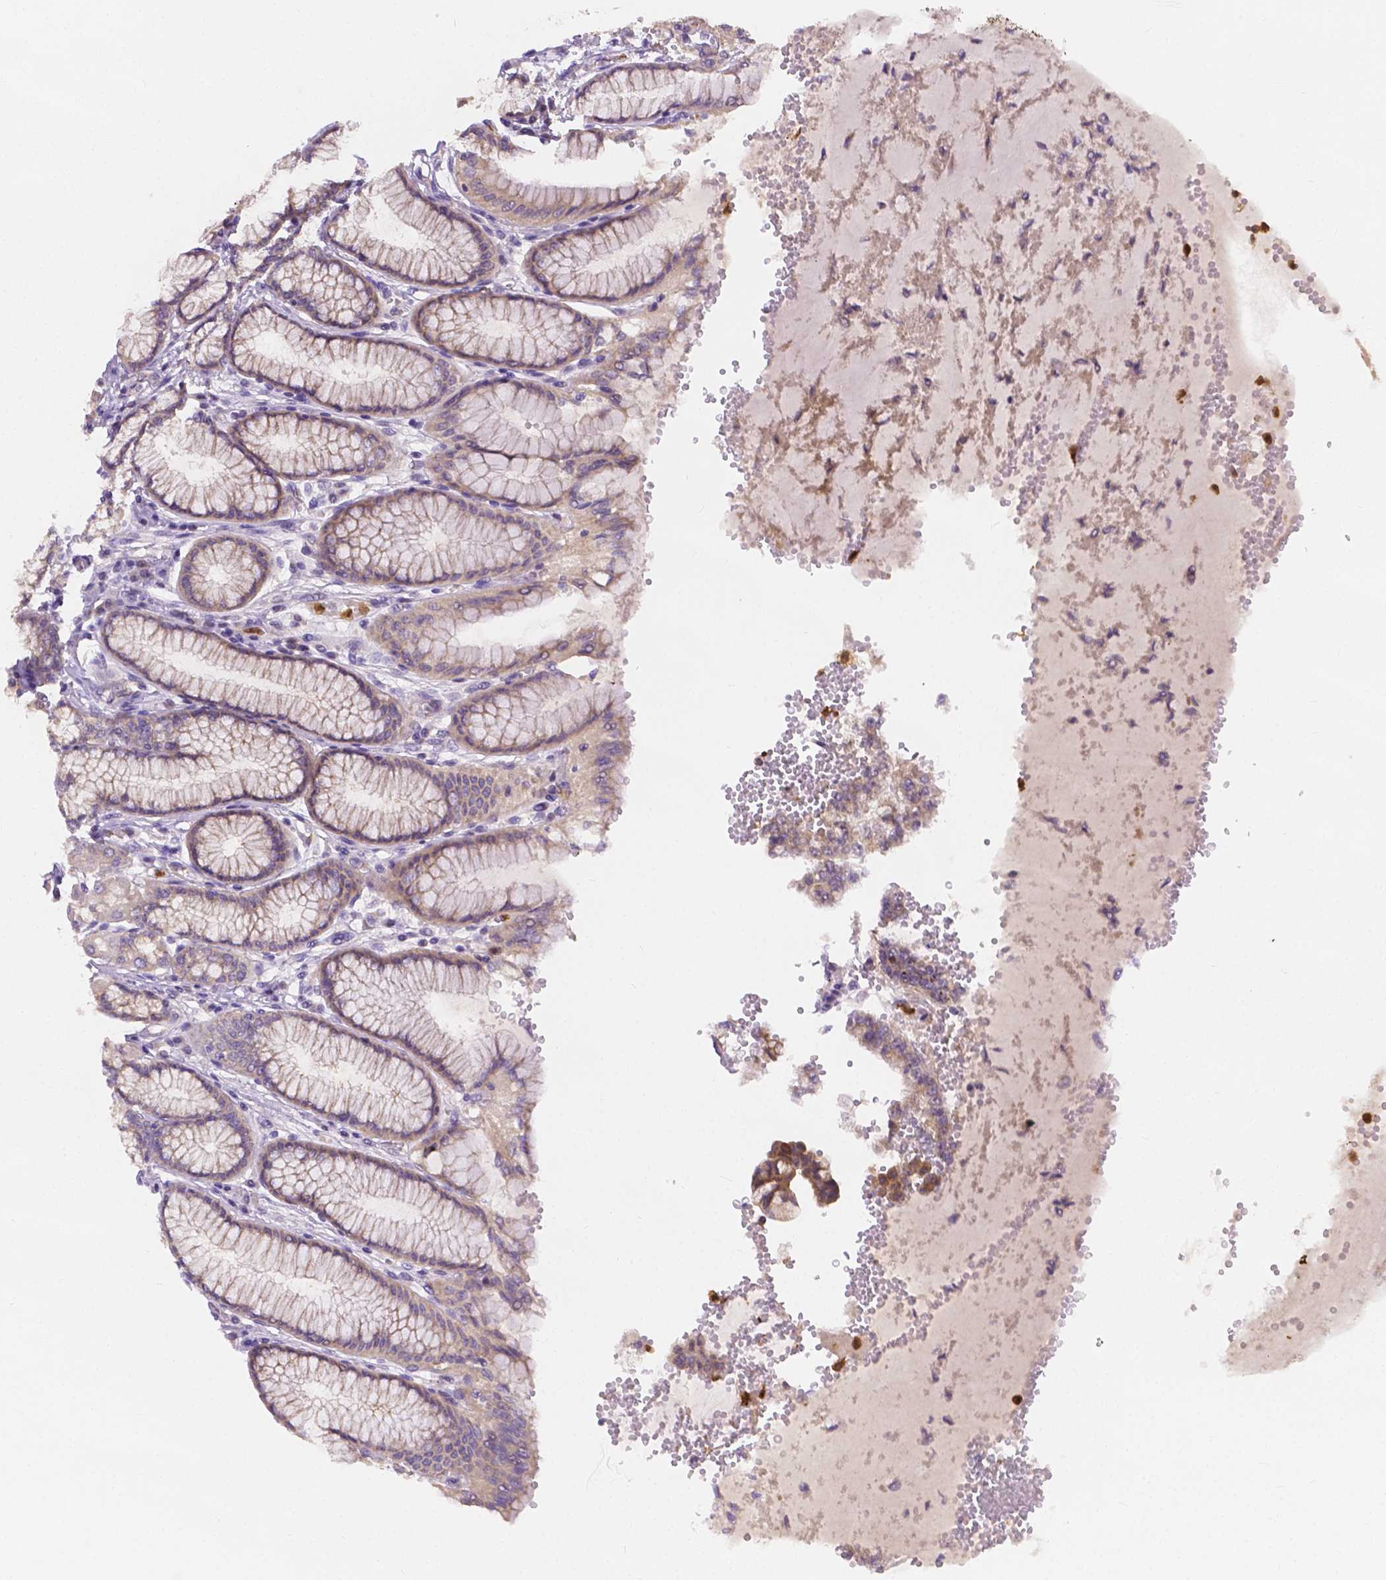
{"staining": {"intensity": "weak", "quantity": "25%-75%", "location": "cytoplasmic/membranous"}, "tissue": "stomach", "cell_type": "Glandular cells", "image_type": "normal", "snomed": [{"axis": "morphology", "description": "Normal tissue, NOS"}, {"axis": "topography", "description": "Stomach"}, {"axis": "topography", "description": "Stomach, lower"}], "caption": "Glandular cells exhibit weak cytoplasmic/membranous staining in approximately 25%-75% of cells in unremarkable stomach. (Stains: DAB (3,3'-diaminobenzidine) in brown, nuclei in blue, Microscopy: brightfield microscopy at high magnification).", "gene": "ZNRD2", "patient": {"sex": "male", "age": 76}}